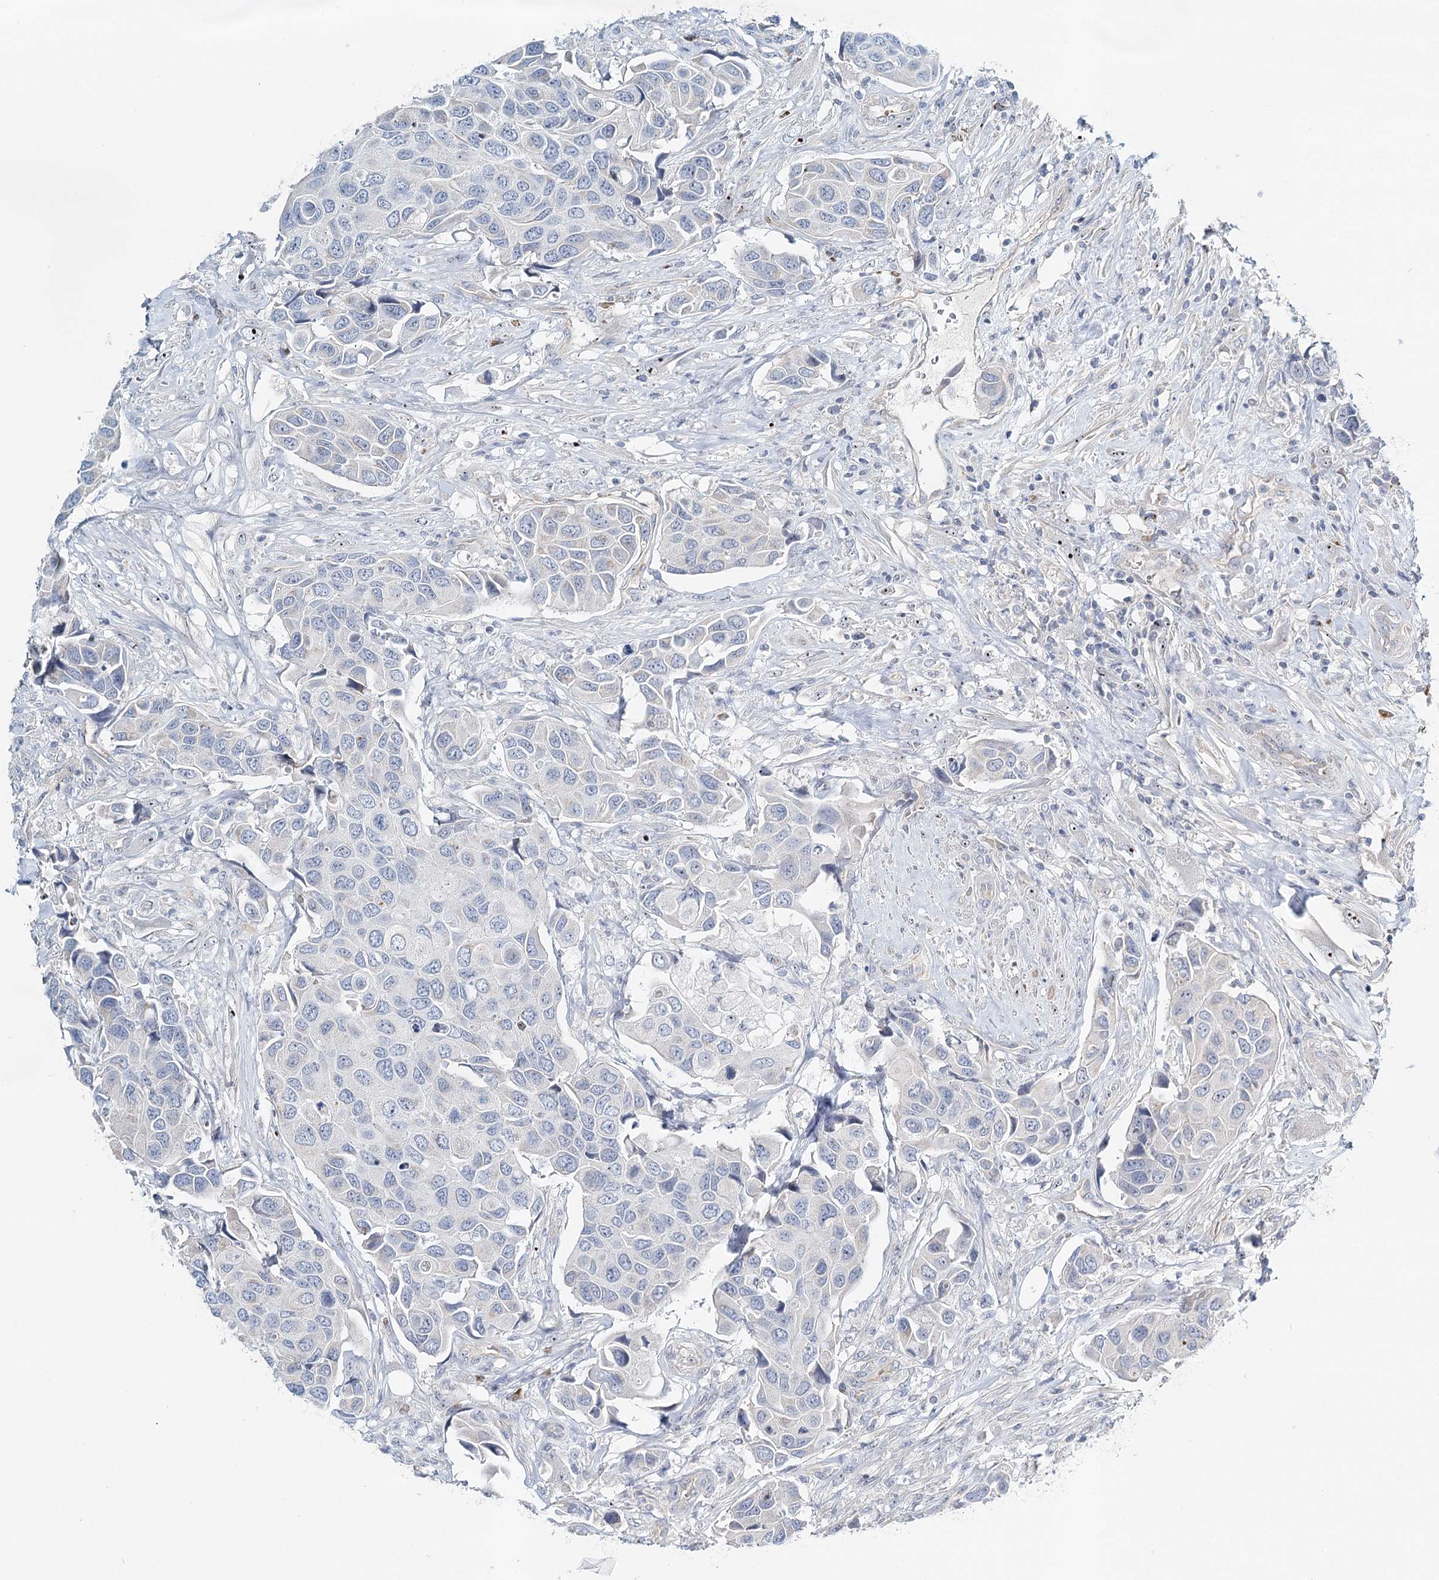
{"staining": {"intensity": "negative", "quantity": "none", "location": "none"}, "tissue": "urothelial cancer", "cell_type": "Tumor cells", "image_type": "cancer", "snomed": [{"axis": "morphology", "description": "Urothelial carcinoma, High grade"}, {"axis": "topography", "description": "Urinary bladder"}], "caption": "An image of urothelial carcinoma (high-grade) stained for a protein demonstrates no brown staining in tumor cells. (DAB (3,3'-diaminobenzidine) immunohistochemistry, high magnification).", "gene": "RBM43", "patient": {"sex": "male", "age": 74}}